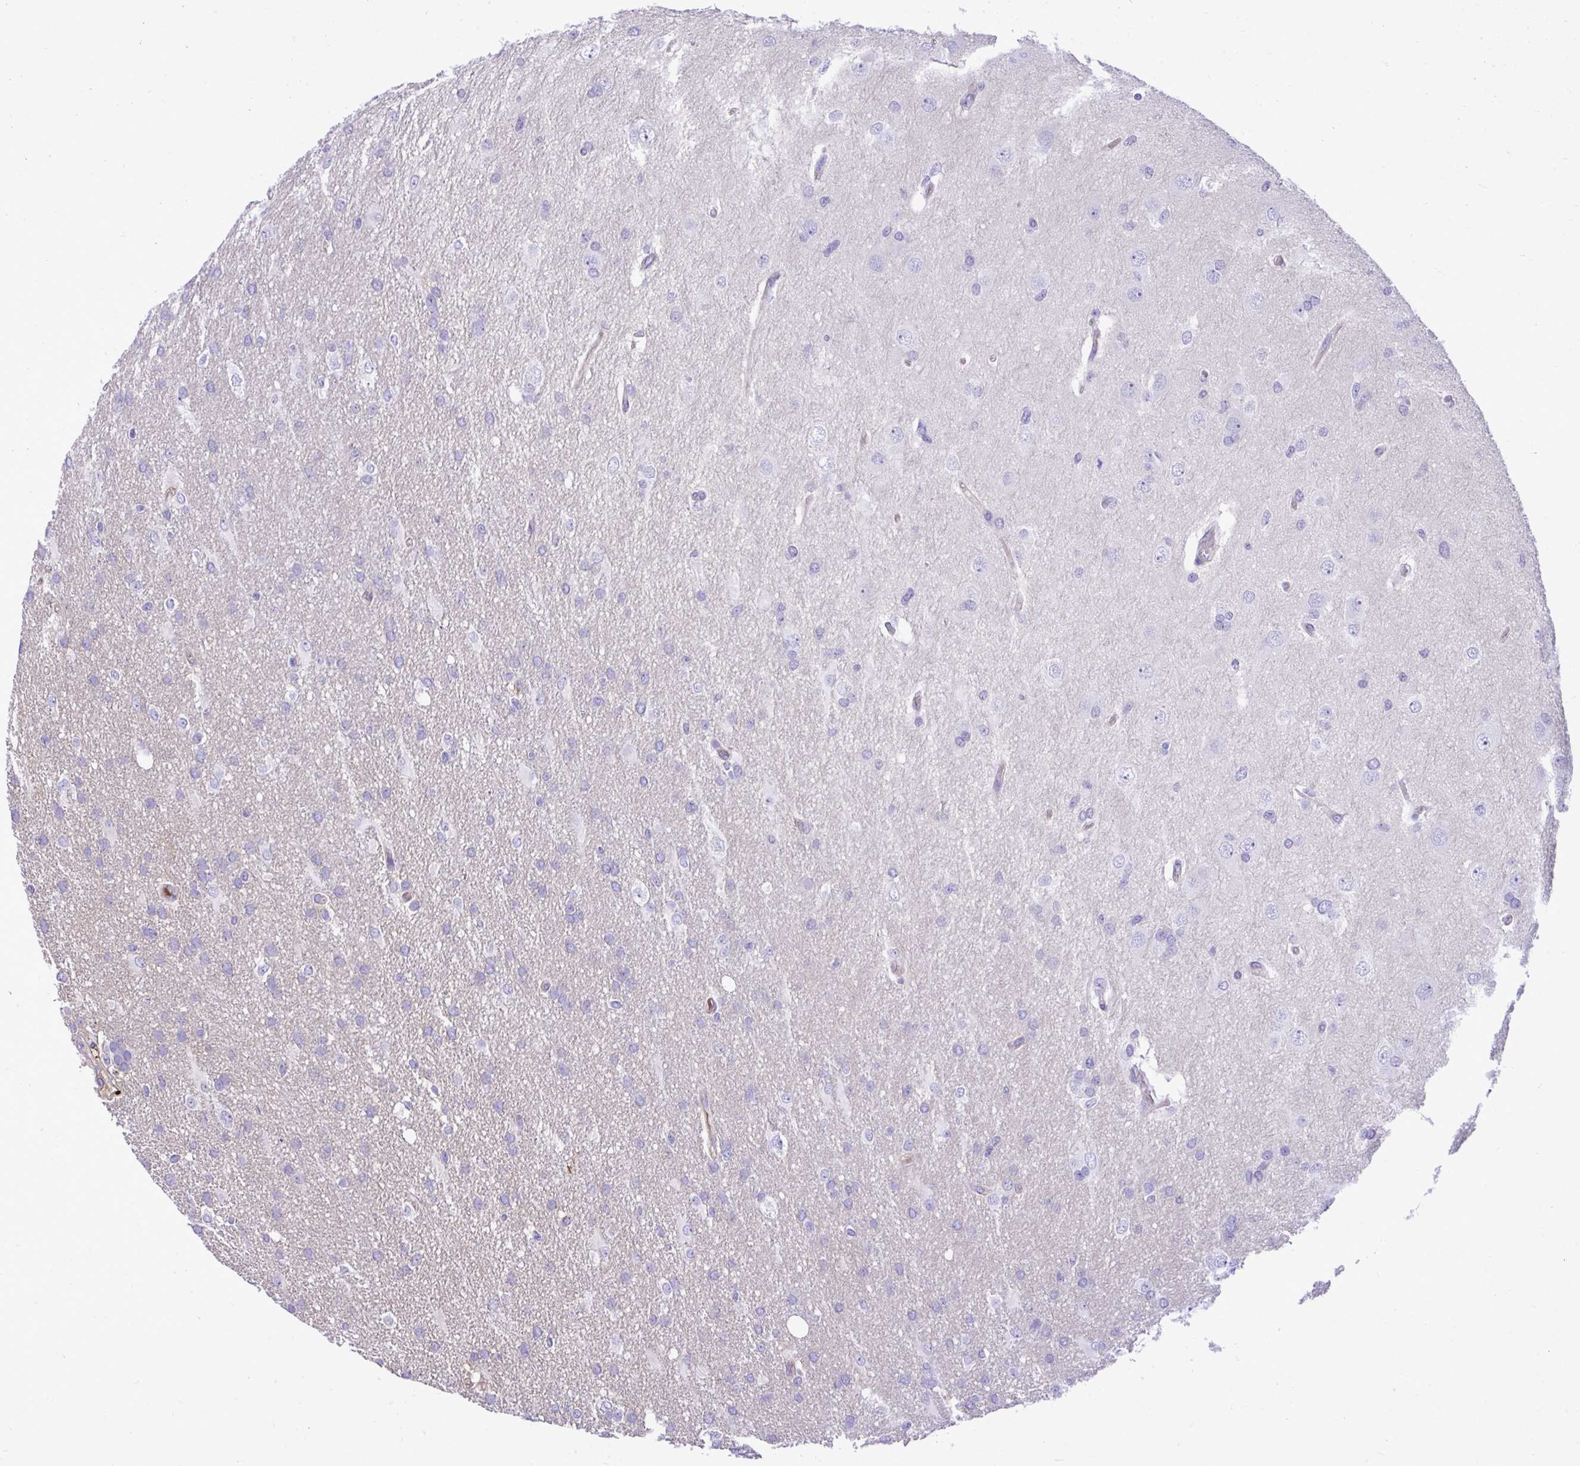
{"staining": {"intensity": "negative", "quantity": "none", "location": "none"}, "tissue": "glioma", "cell_type": "Tumor cells", "image_type": "cancer", "snomed": [{"axis": "morphology", "description": "Glioma, malignant, High grade"}, {"axis": "topography", "description": "Brain"}], "caption": "High magnification brightfield microscopy of glioma stained with DAB (3,3'-diaminobenzidine) (brown) and counterstained with hematoxylin (blue): tumor cells show no significant expression. (DAB (3,3'-diaminobenzidine) IHC with hematoxylin counter stain).", "gene": "HRG", "patient": {"sex": "male", "age": 53}}